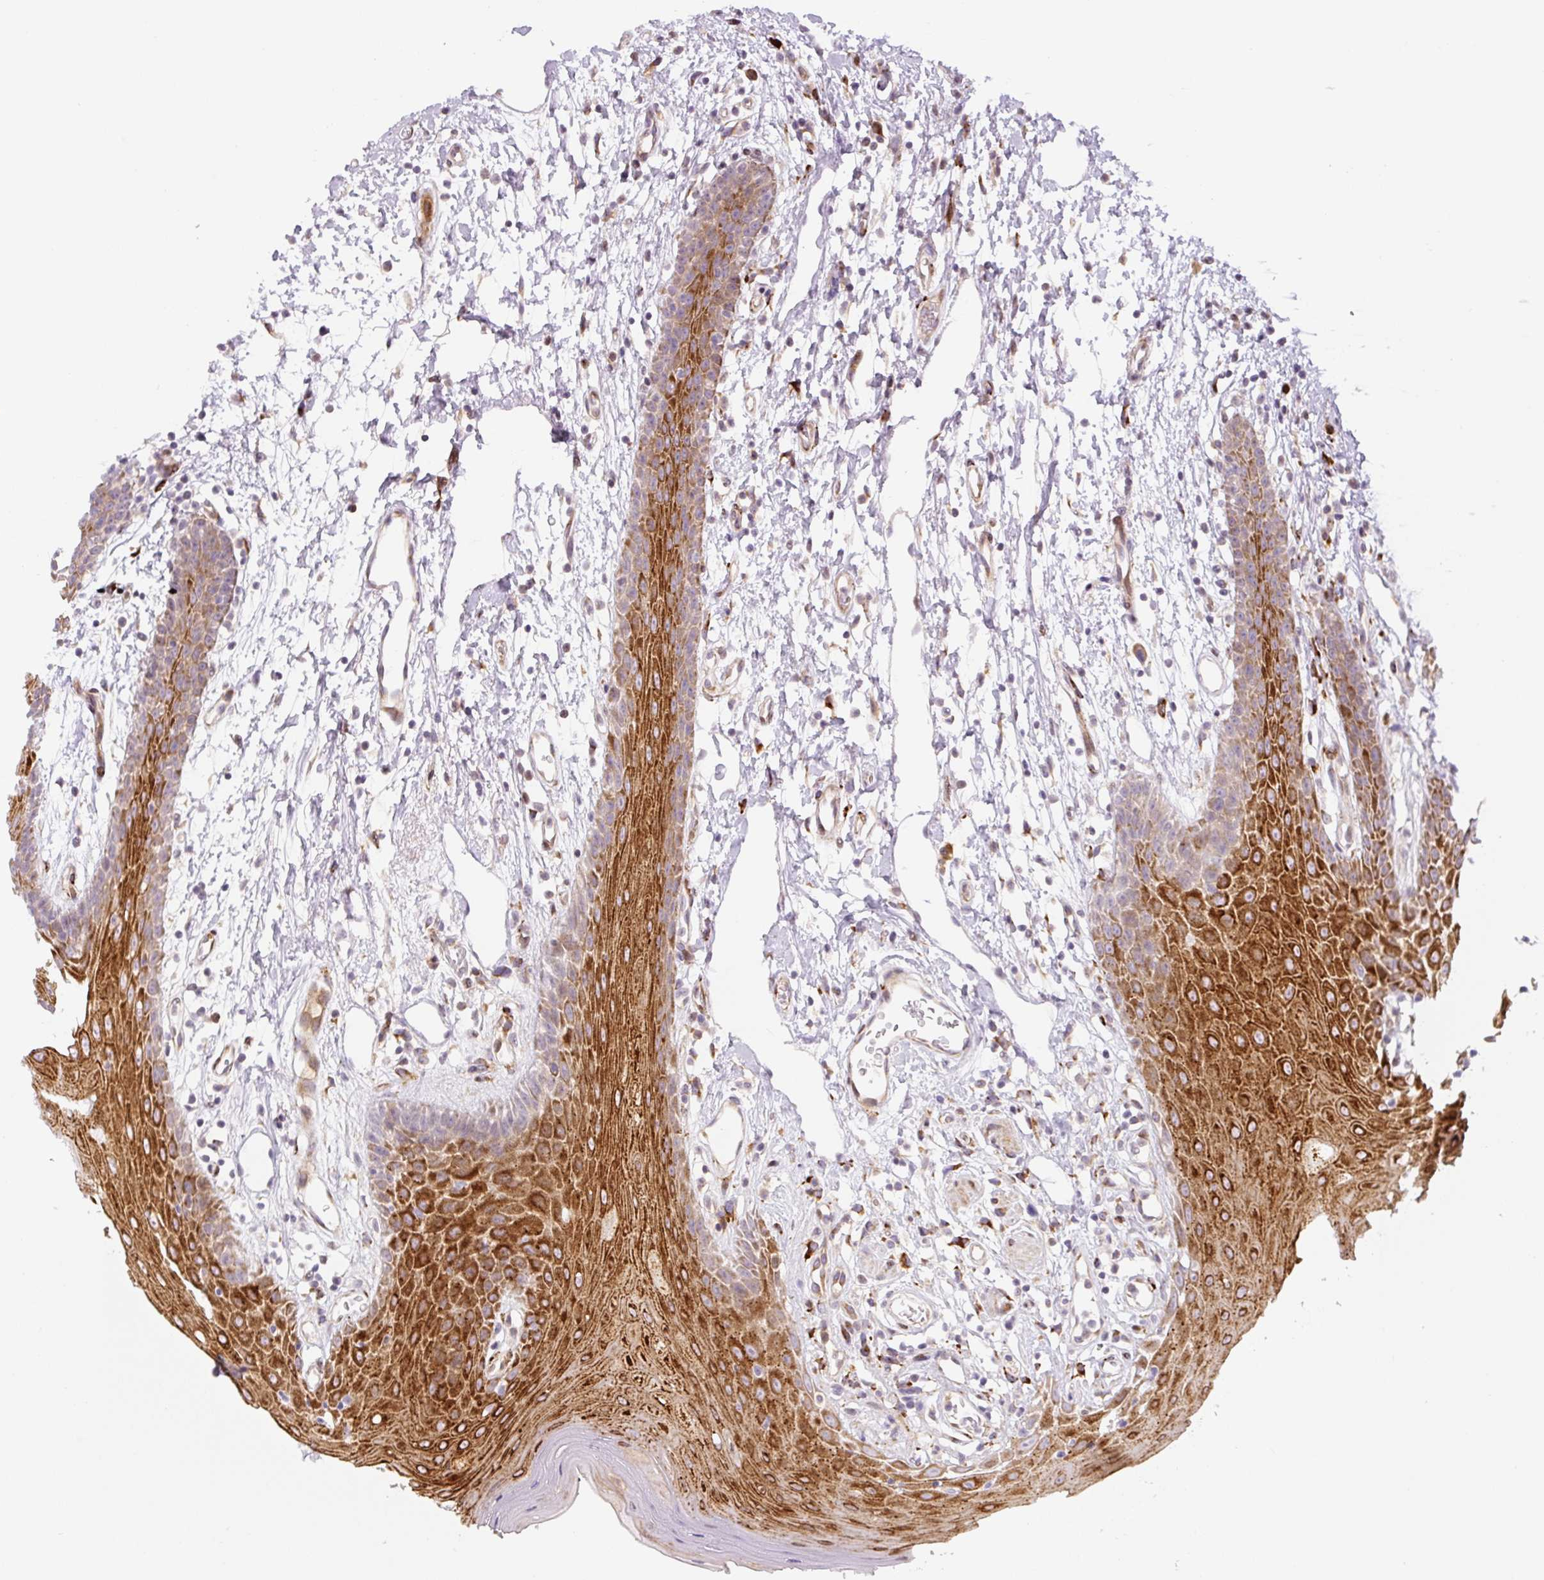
{"staining": {"intensity": "strong", "quantity": "25%-75%", "location": "cytoplasmic/membranous"}, "tissue": "oral mucosa", "cell_type": "Squamous epithelial cells", "image_type": "normal", "snomed": [{"axis": "morphology", "description": "Normal tissue, NOS"}, {"axis": "topography", "description": "Oral tissue"}, {"axis": "topography", "description": "Tounge, NOS"}], "caption": "About 25%-75% of squamous epithelial cells in benign oral mucosa demonstrate strong cytoplasmic/membranous protein positivity as visualized by brown immunohistochemical staining.", "gene": "DISP3", "patient": {"sex": "female", "age": 59}}